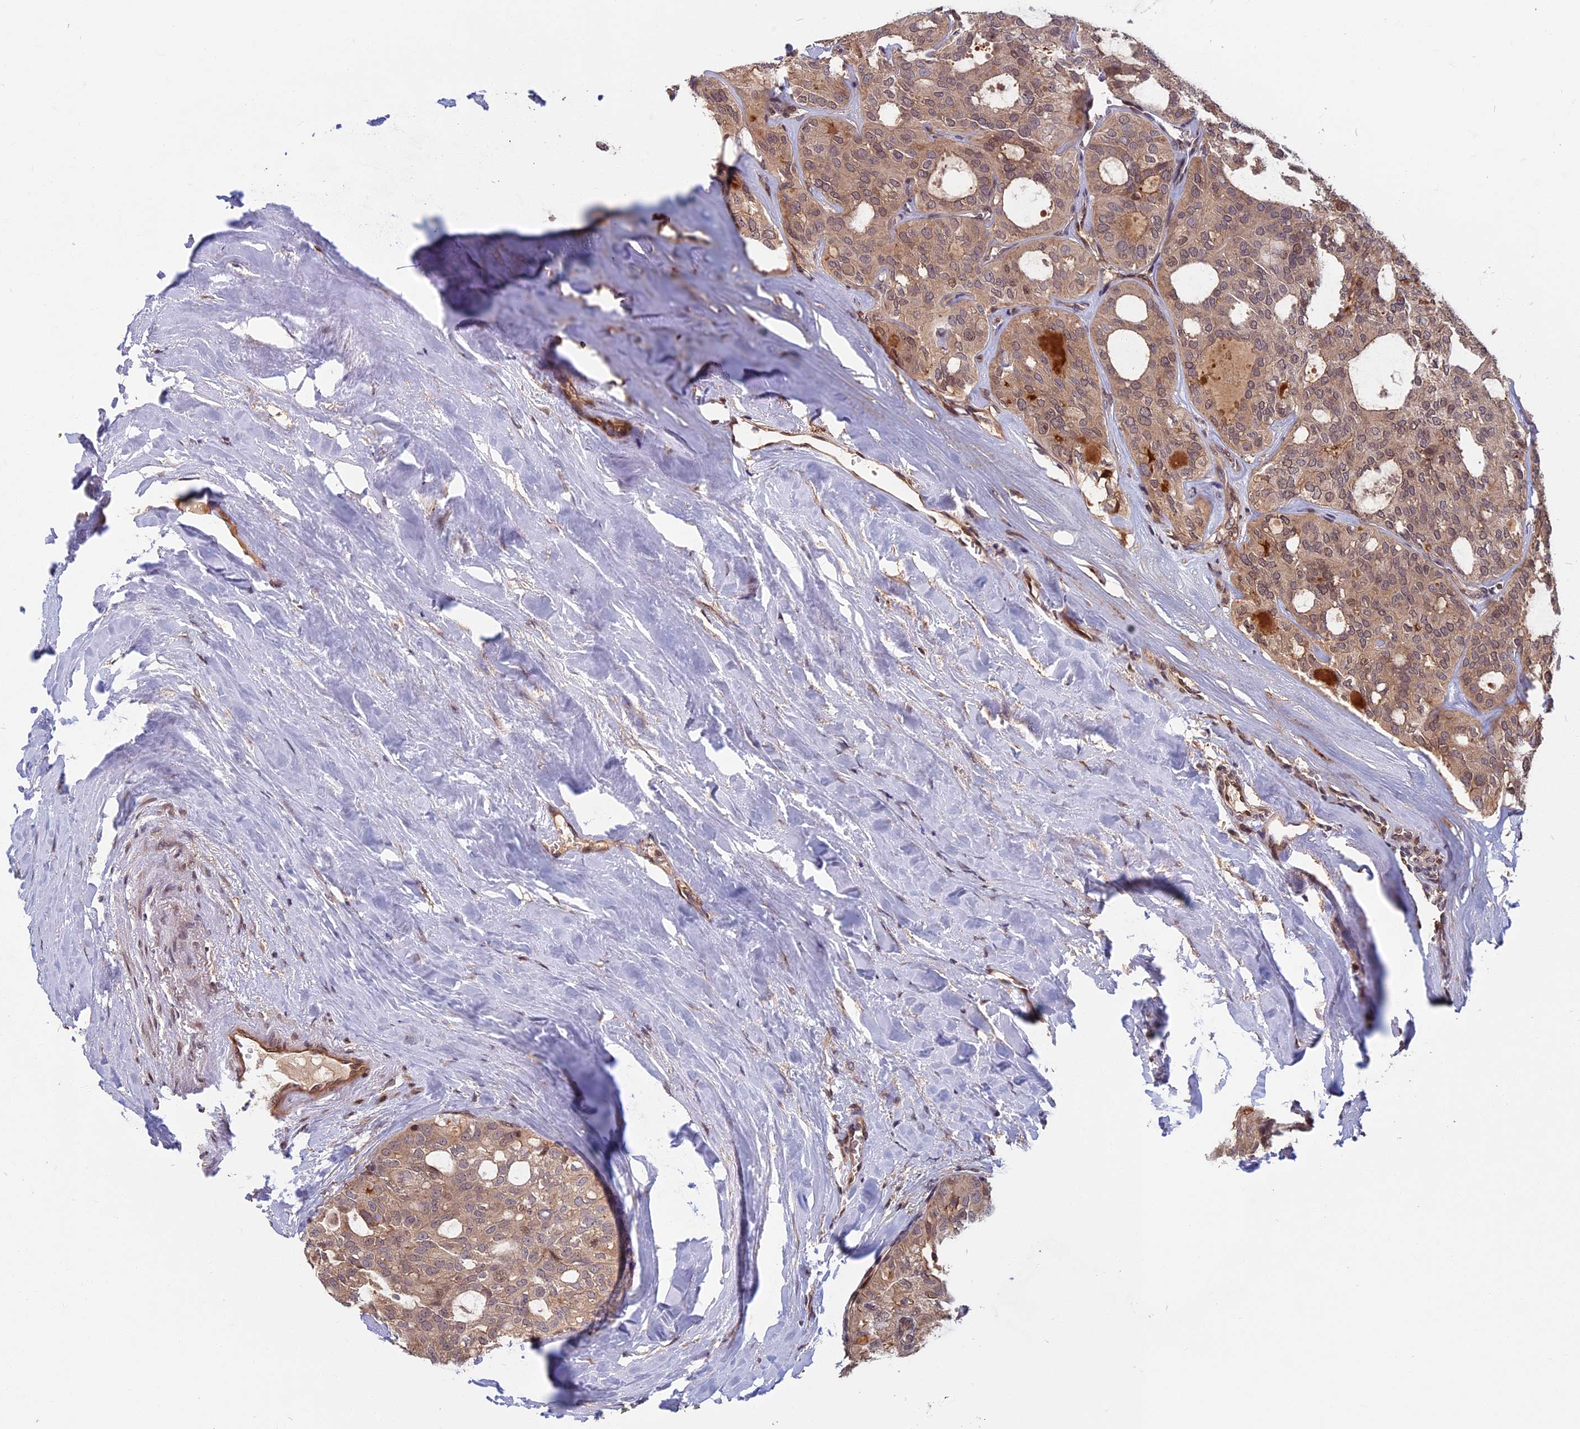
{"staining": {"intensity": "weak", "quantity": ">75%", "location": "cytoplasmic/membranous,nuclear"}, "tissue": "thyroid cancer", "cell_type": "Tumor cells", "image_type": "cancer", "snomed": [{"axis": "morphology", "description": "Follicular adenoma carcinoma, NOS"}, {"axis": "topography", "description": "Thyroid gland"}], "caption": "Thyroid cancer stained with IHC reveals weak cytoplasmic/membranous and nuclear expression in about >75% of tumor cells.", "gene": "SPG11", "patient": {"sex": "male", "age": 75}}